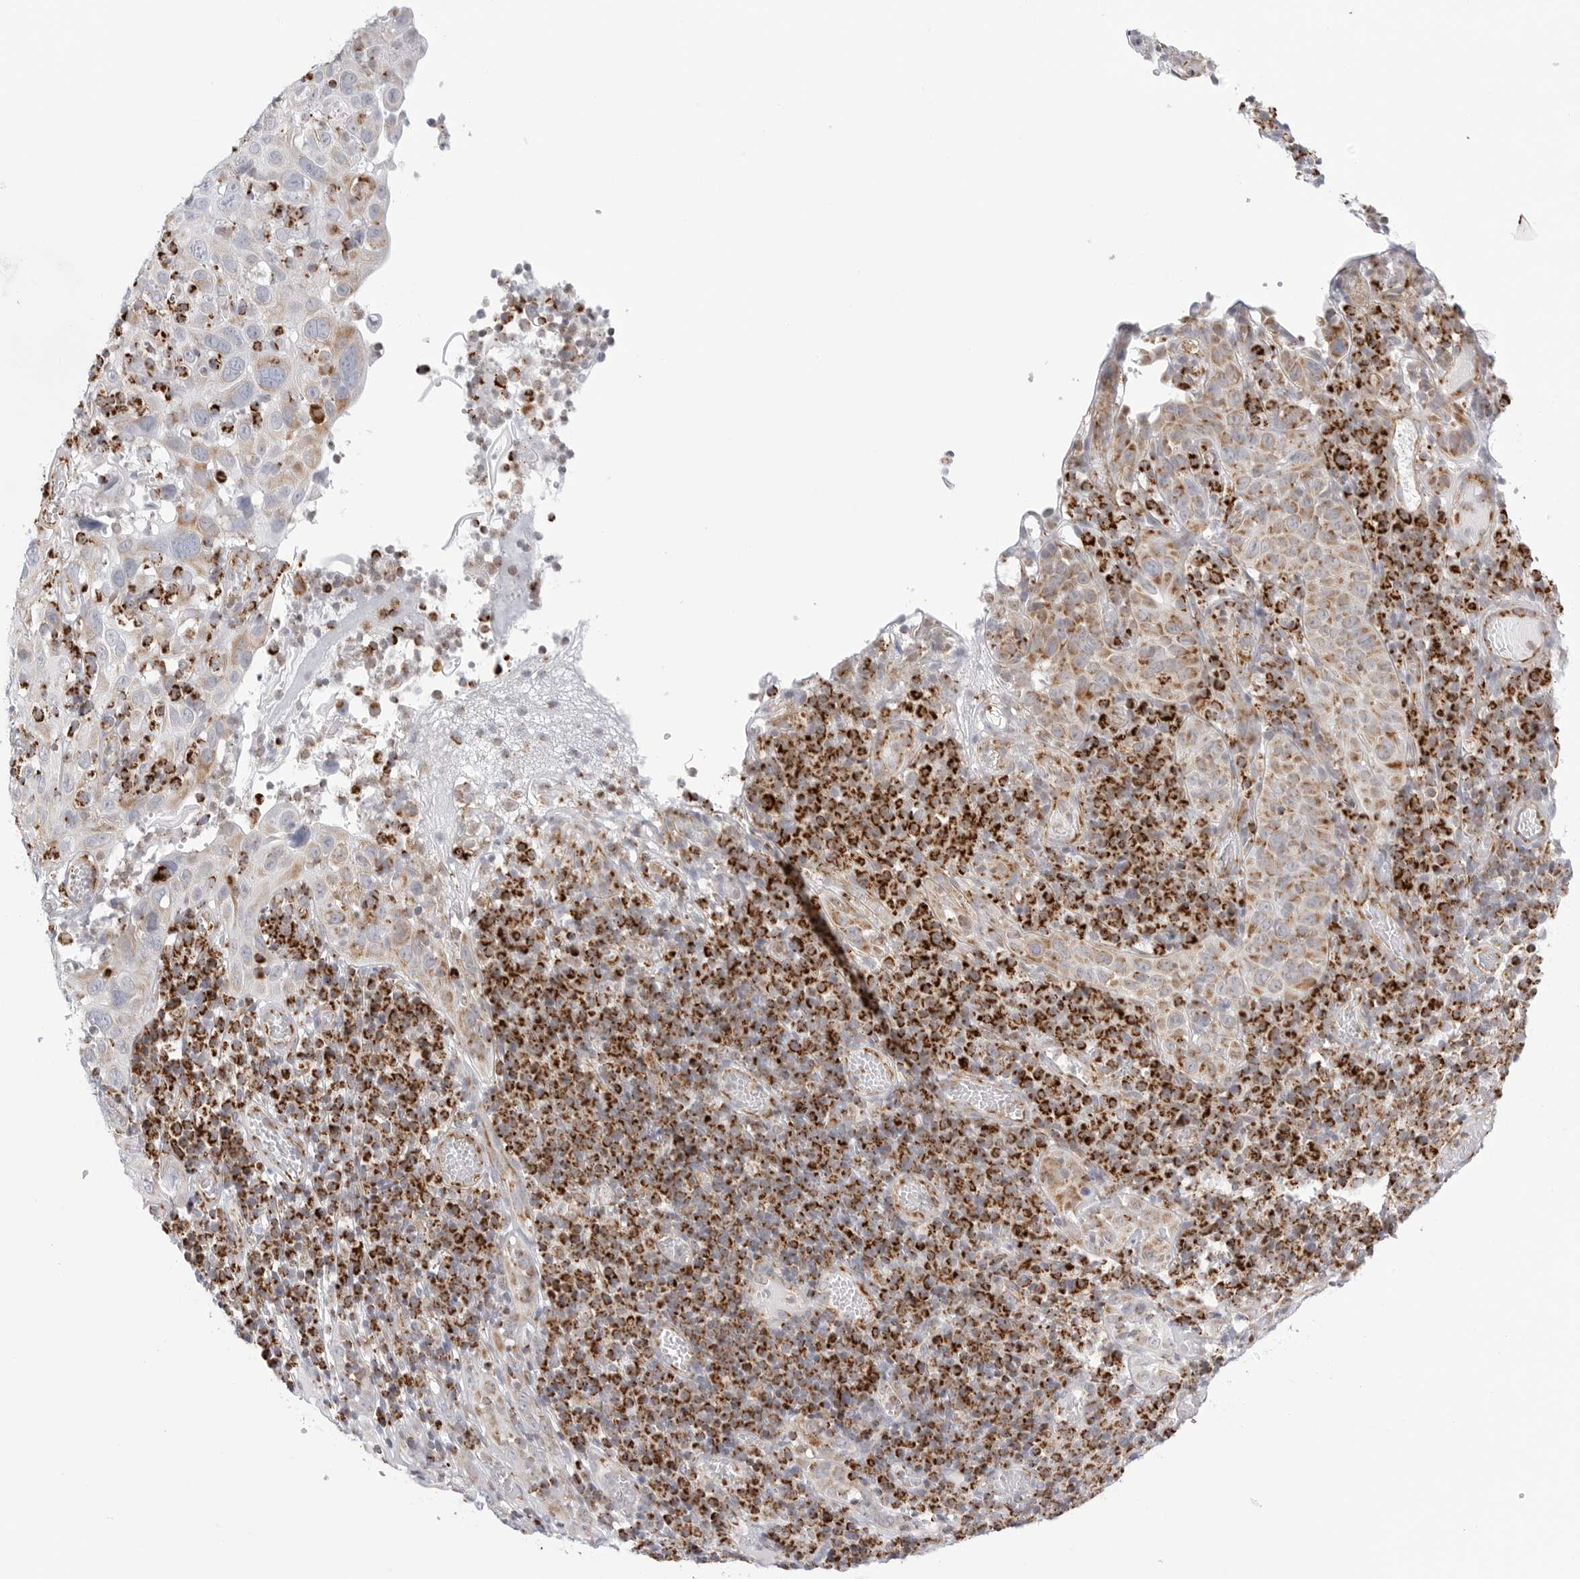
{"staining": {"intensity": "weak", "quantity": "25%-75%", "location": "cytoplasmic/membranous"}, "tissue": "cervical cancer", "cell_type": "Tumor cells", "image_type": "cancer", "snomed": [{"axis": "morphology", "description": "Squamous cell carcinoma, NOS"}, {"axis": "topography", "description": "Cervix"}], "caption": "This histopathology image displays IHC staining of human squamous cell carcinoma (cervical), with low weak cytoplasmic/membranous expression in about 25%-75% of tumor cells.", "gene": "ATP5IF1", "patient": {"sex": "female", "age": 46}}